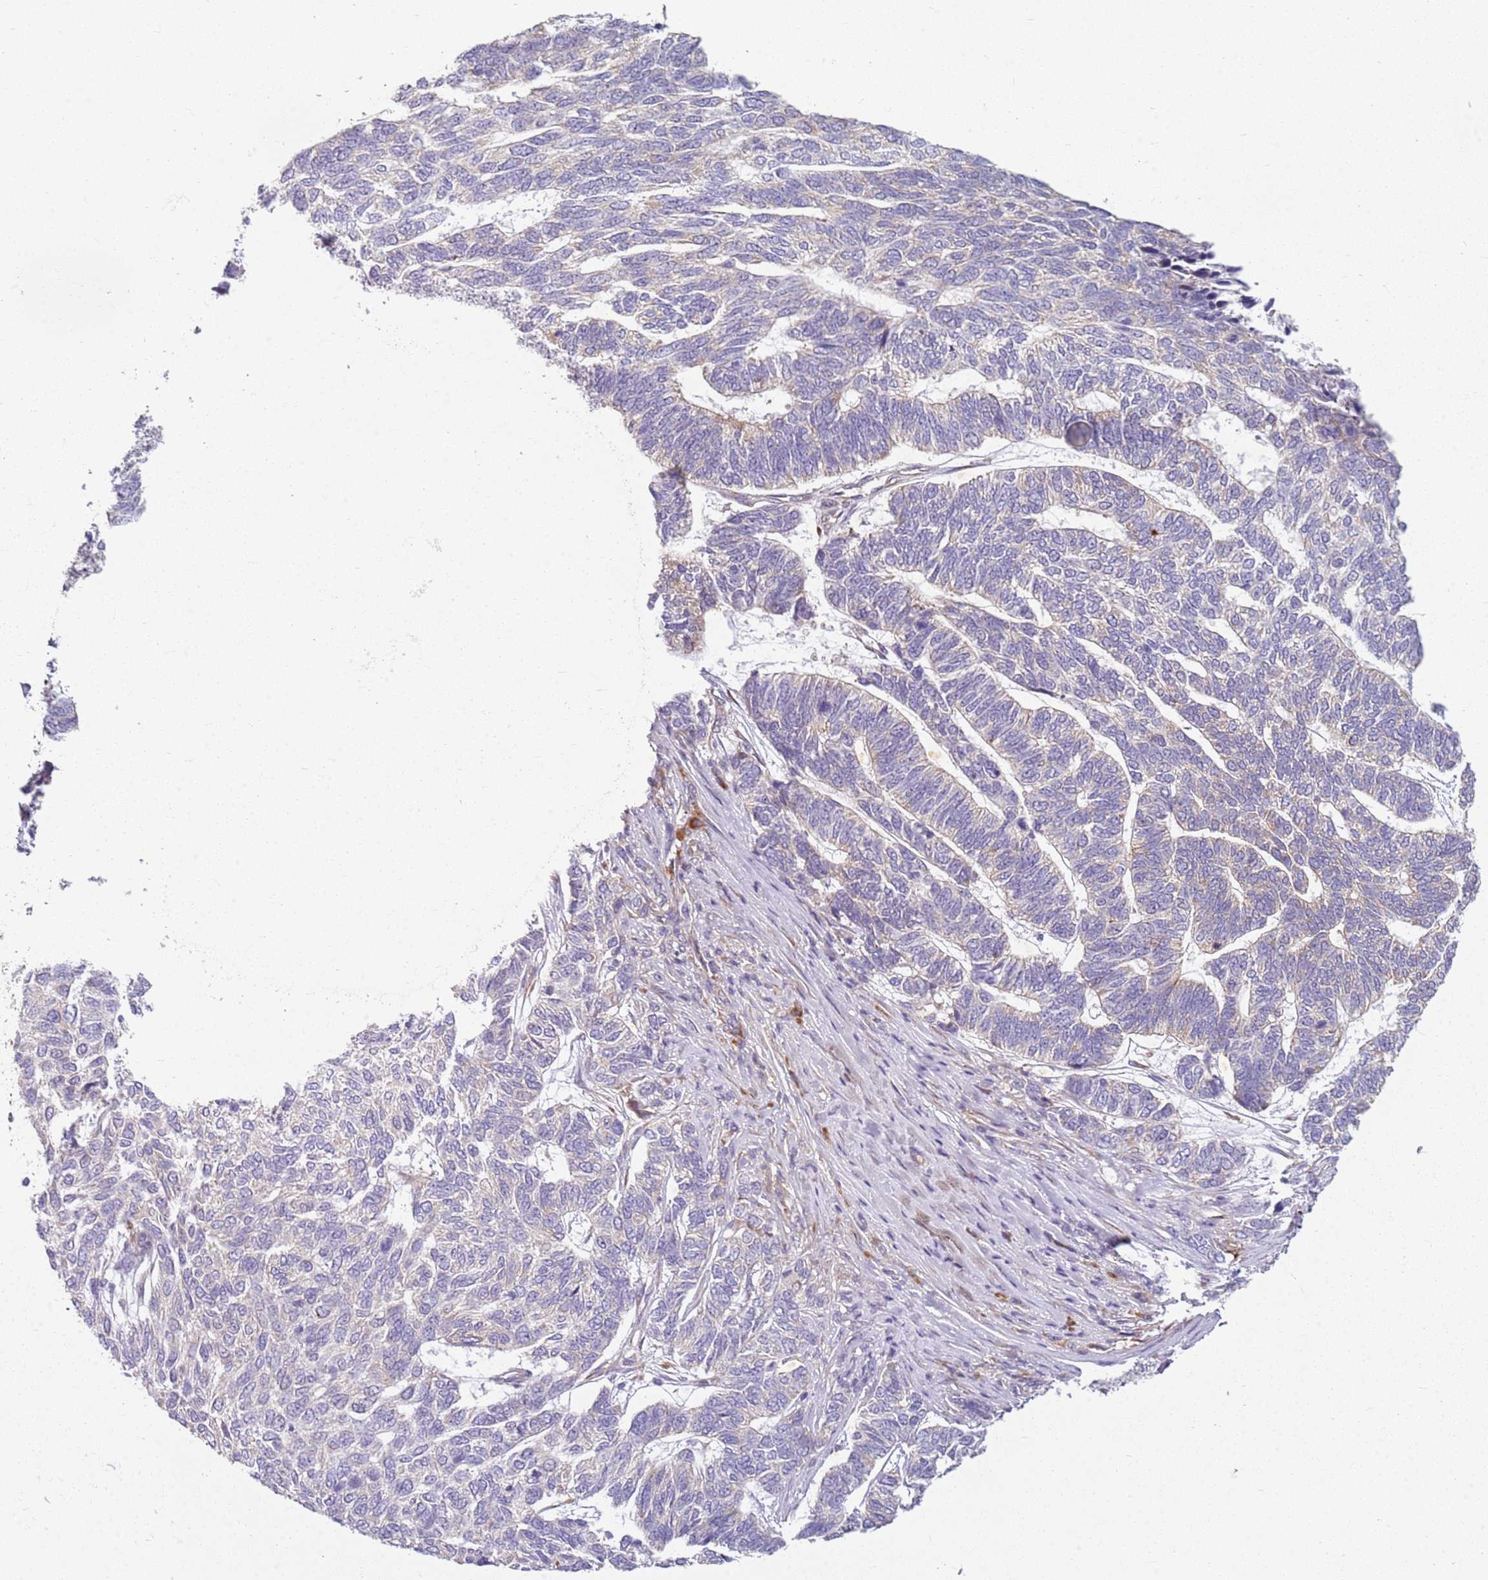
{"staining": {"intensity": "negative", "quantity": "none", "location": "none"}, "tissue": "skin cancer", "cell_type": "Tumor cells", "image_type": "cancer", "snomed": [{"axis": "morphology", "description": "Basal cell carcinoma"}, {"axis": "topography", "description": "Skin"}], "caption": "A high-resolution micrograph shows IHC staining of skin basal cell carcinoma, which shows no significant positivity in tumor cells.", "gene": "RPS28", "patient": {"sex": "female", "age": 65}}